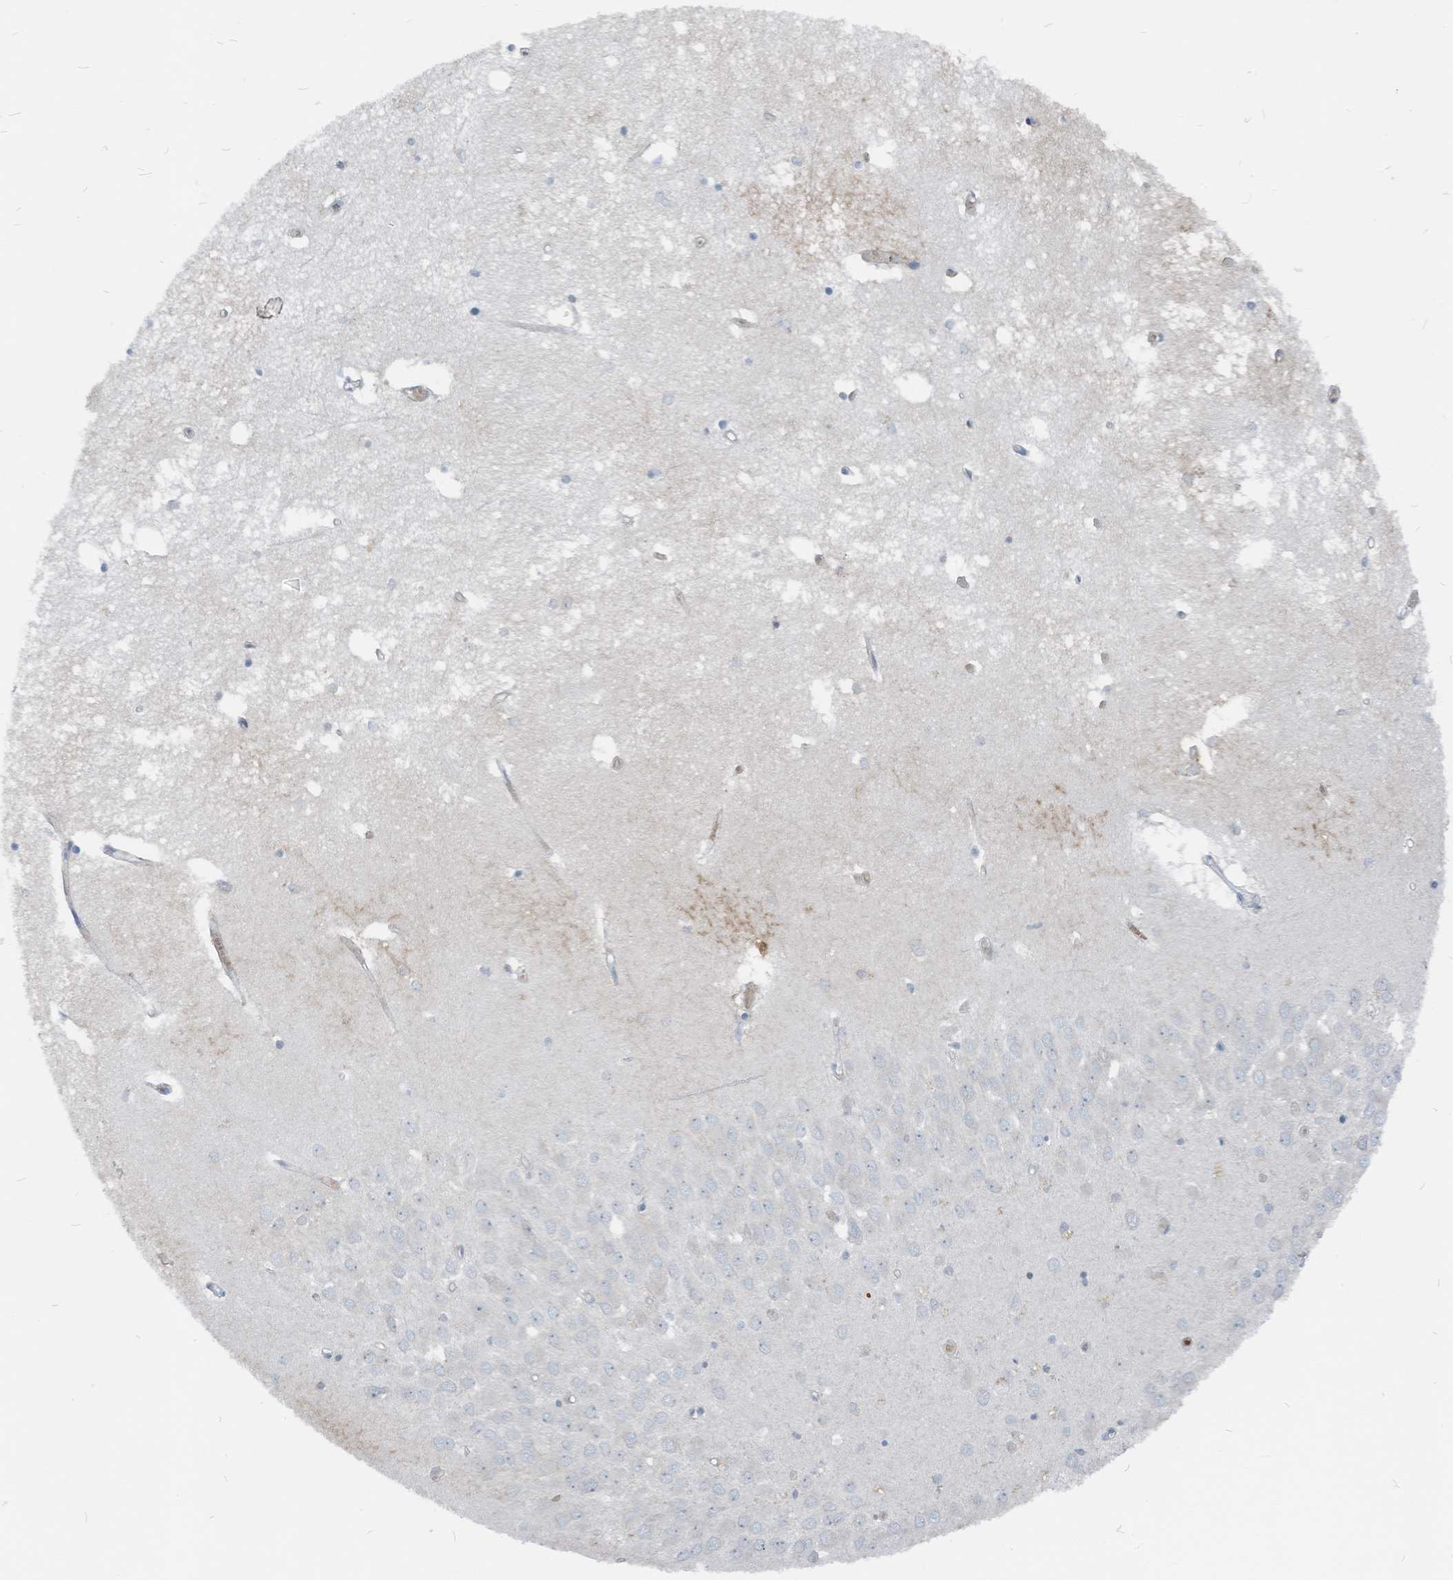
{"staining": {"intensity": "negative", "quantity": "none", "location": "none"}, "tissue": "hippocampus", "cell_type": "Glial cells", "image_type": "normal", "snomed": [{"axis": "morphology", "description": "Normal tissue, NOS"}, {"axis": "topography", "description": "Hippocampus"}], "caption": "A micrograph of hippocampus stained for a protein exhibits no brown staining in glial cells.", "gene": "CHMP2B", "patient": {"sex": "male", "age": 70}}